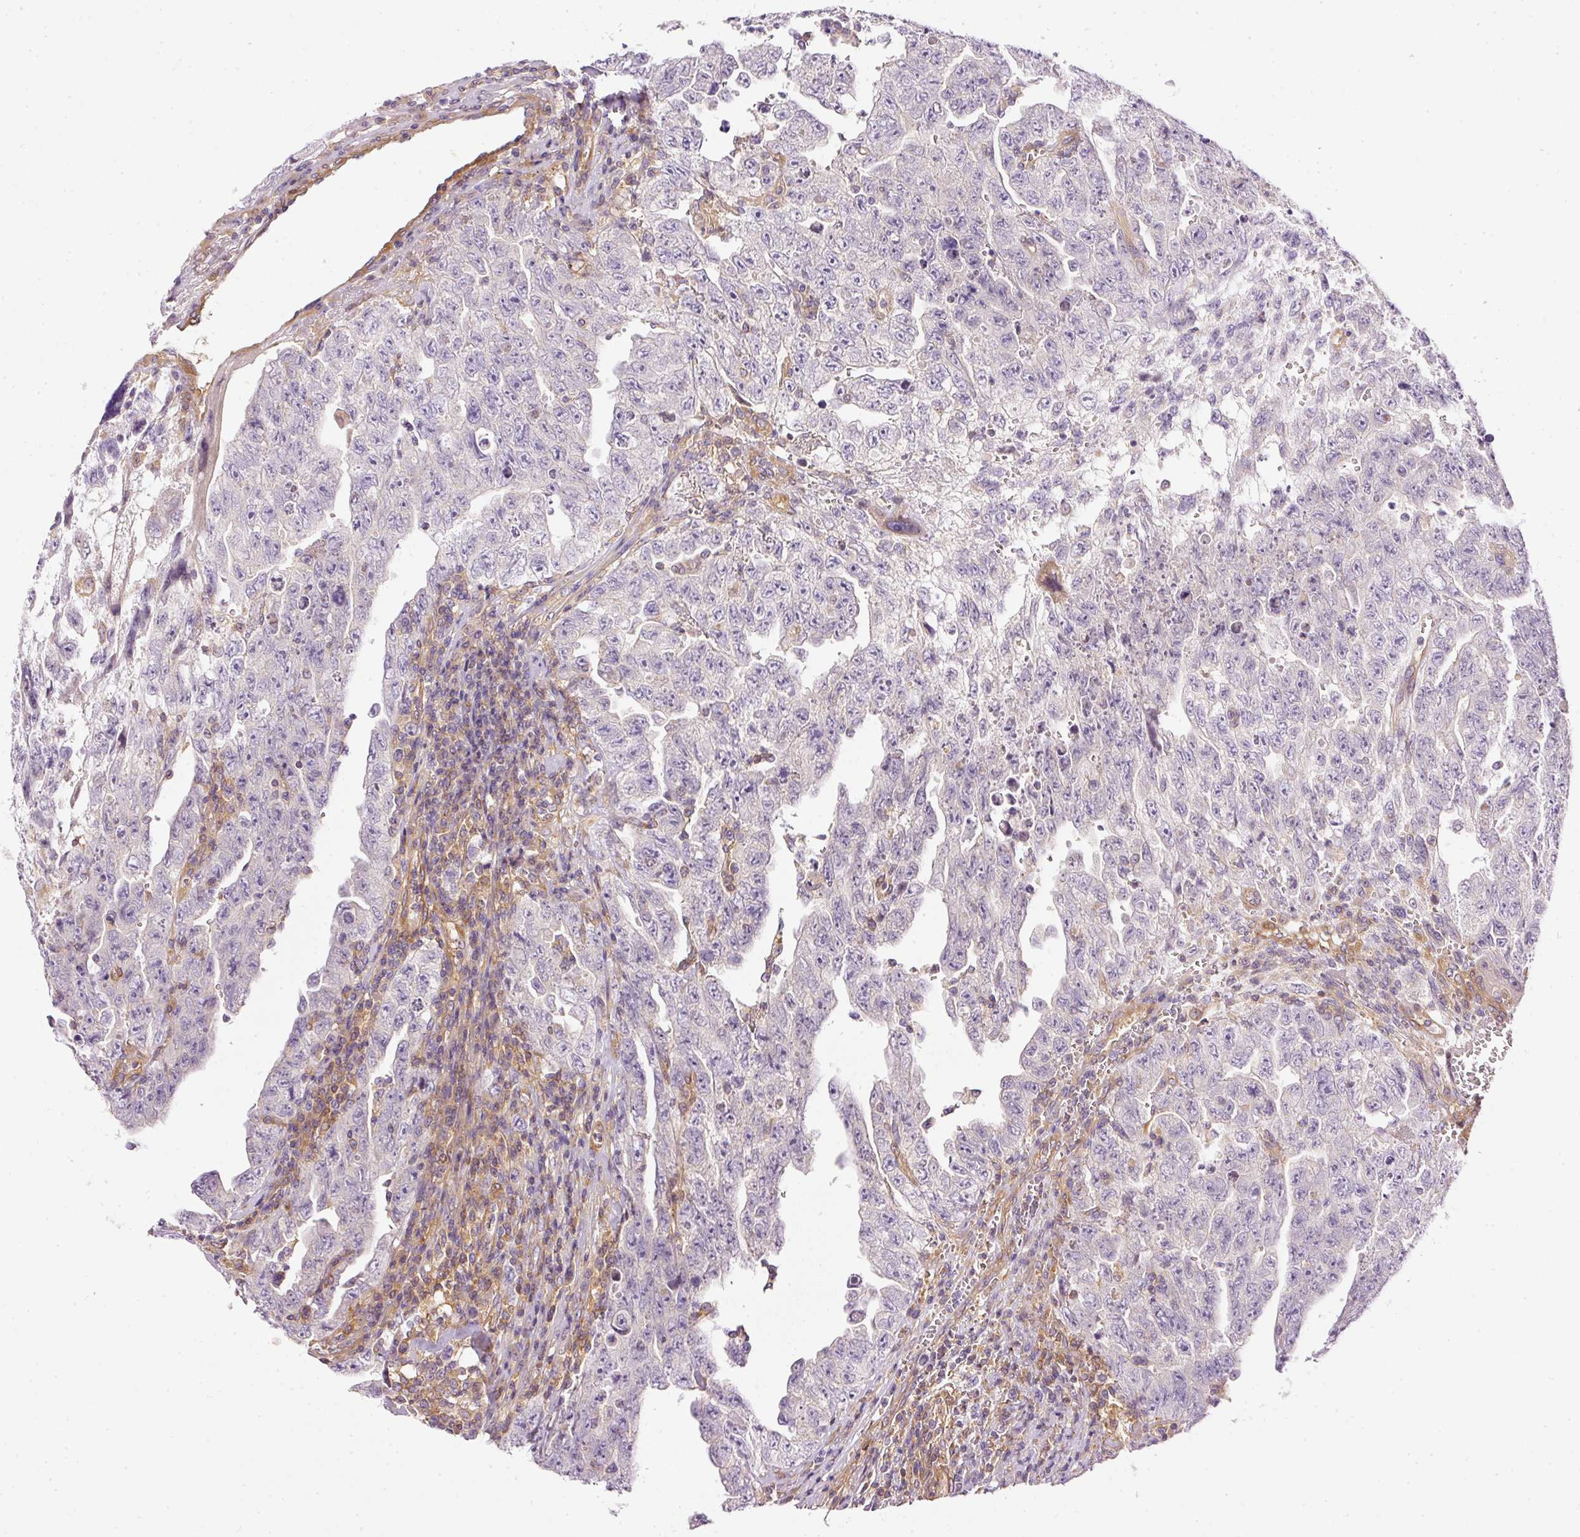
{"staining": {"intensity": "negative", "quantity": "none", "location": "none"}, "tissue": "testis cancer", "cell_type": "Tumor cells", "image_type": "cancer", "snomed": [{"axis": "morphology", "description": "Carcinoma, Embryonal, NOS"}, {"axis": "topography", "description": "Testis"}], "caption": "Tumor cells show no significant protein expression in testis cancer (embryonal carcinoma).", "gene": "TBC1D2B", "patient": {"sex": "male", "age": 28}}